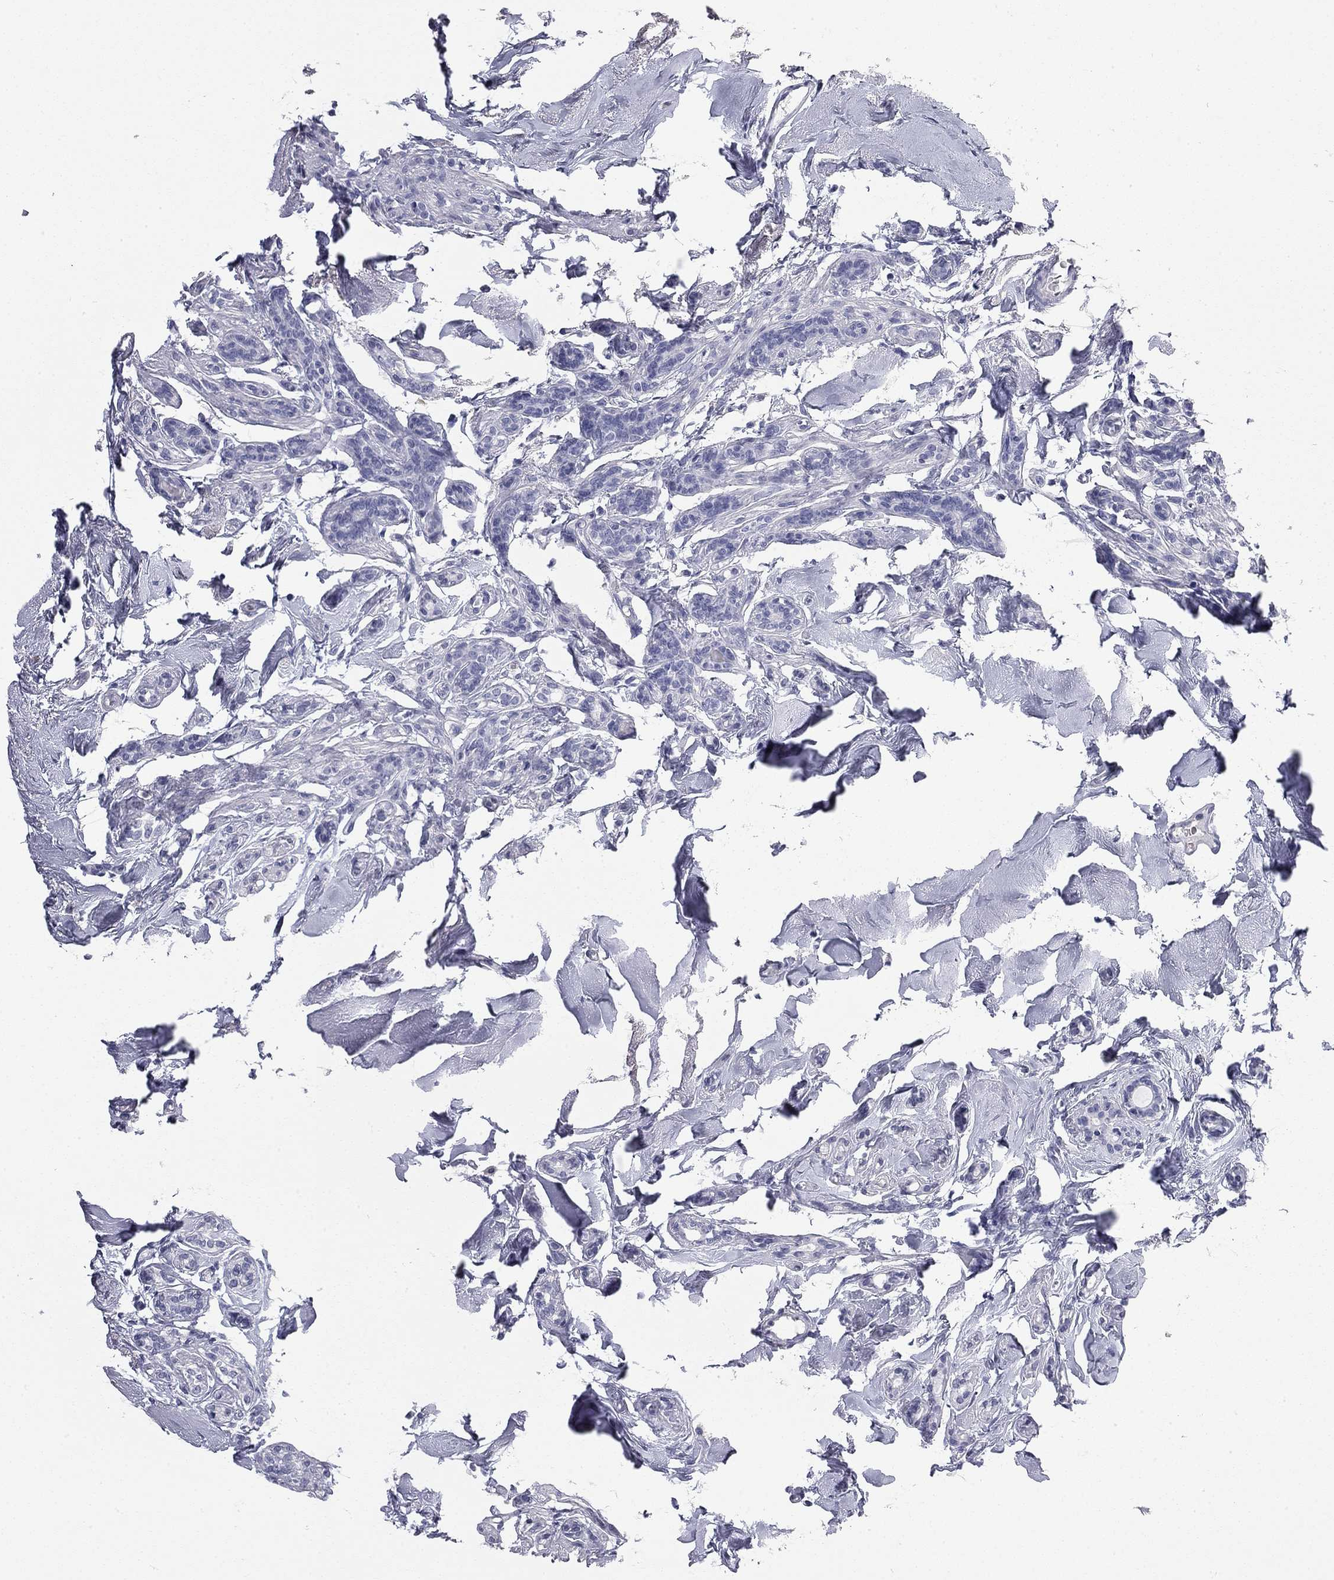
{"staining": {"intensity": "negative", "quantity": "none", "location": "none"}, "tissue": "breast cancer", "cell_type": "Tumor cells", "image_type": "cancer", "snomed": [{"axis": "morphology", "description": "Duct carcinoma"}, {"axis": "topography", "description": "Breast"}], "caption": "Photomicrograph shows no significant protein positivity in tumor cells of breast cancer.", "gene": "AK8", "patient": {"sex": "female", "age": 83}}